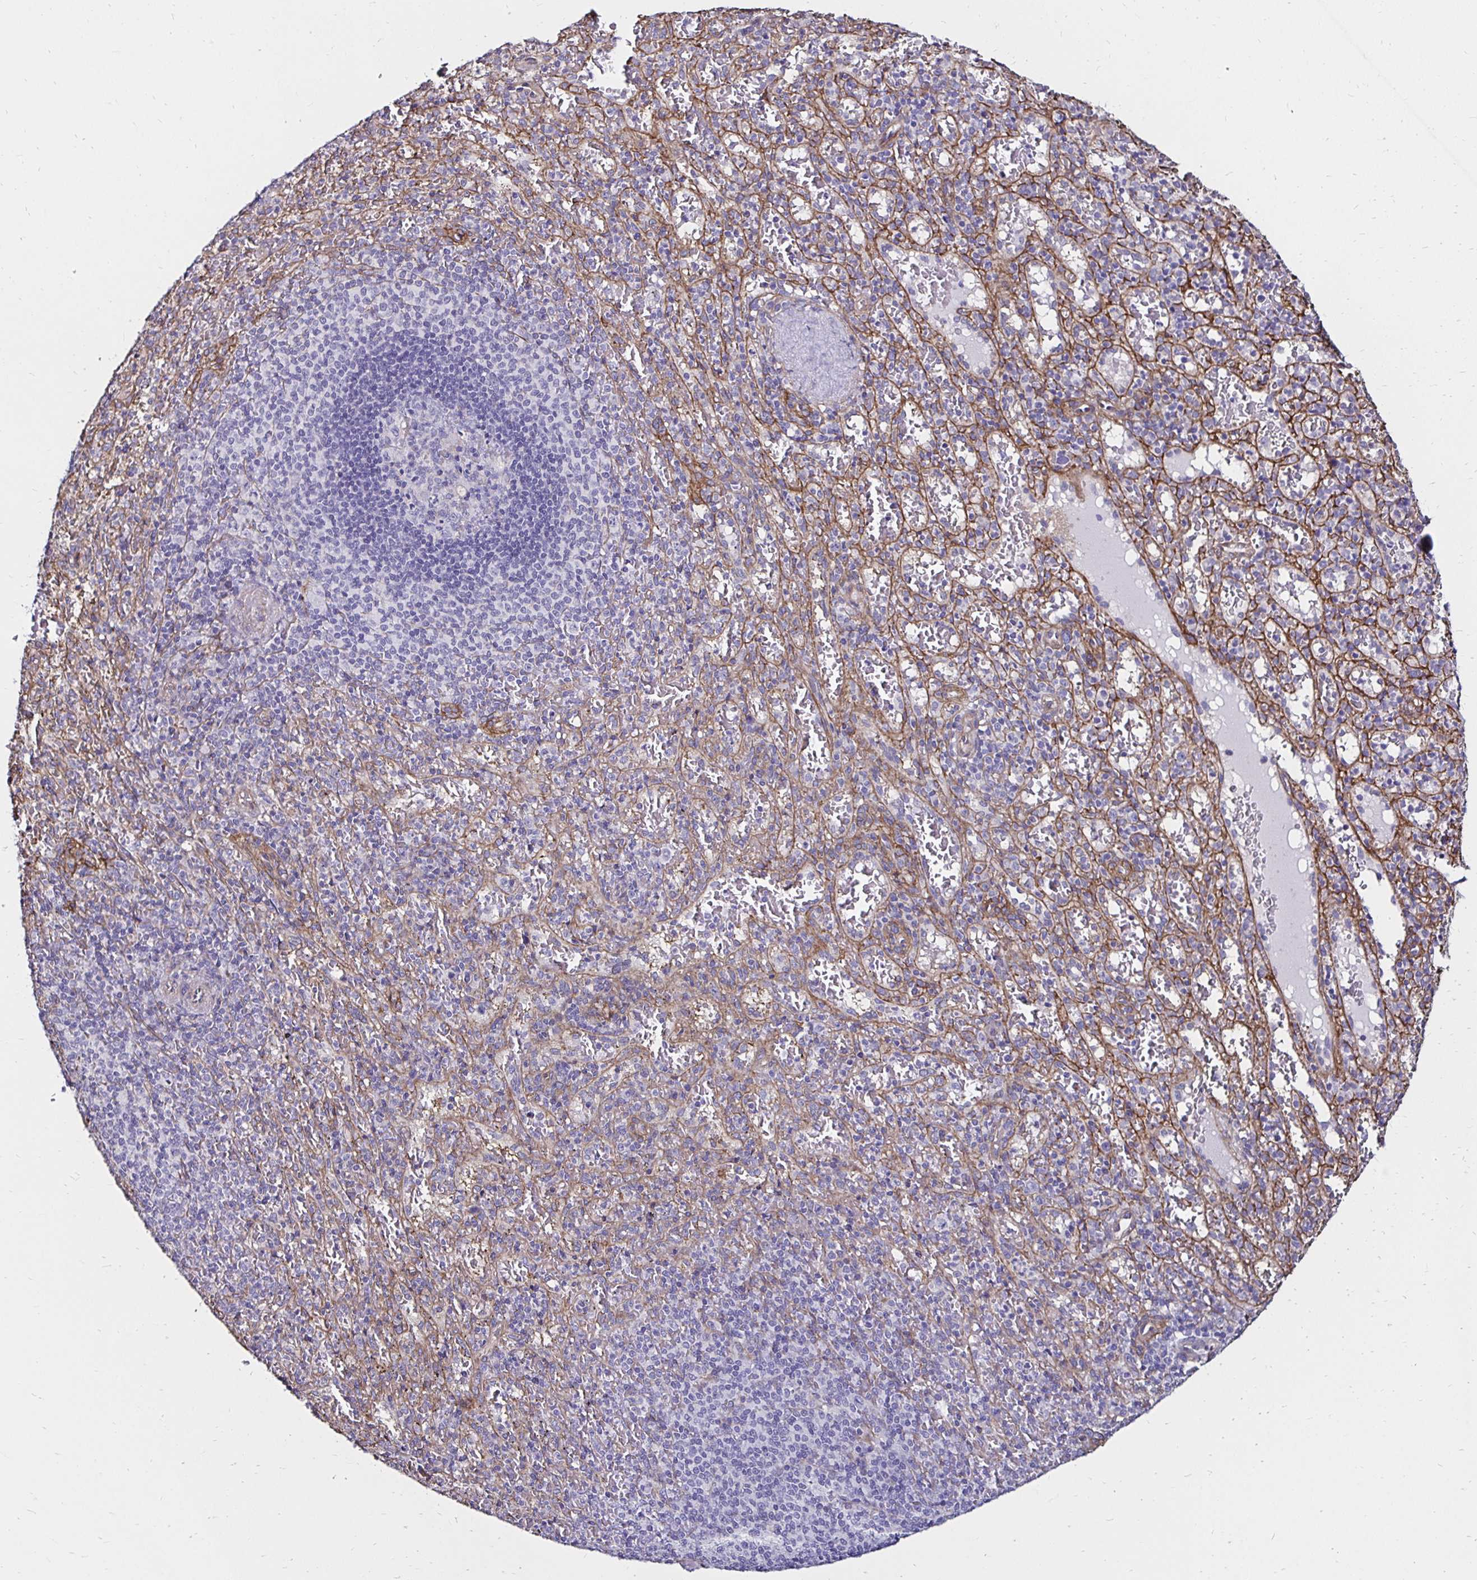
{"staining": {"intensity": "negative", "quantity": "none", "location": "none"}, "tissue": "spleen", "cell_type": "Cells in red pulp", "image_type": "normal", "snomed": [{"axis": "morphology", "description": "Normal tissue, NOS"}, {"axis": "topography", "description": "Spleen"}], "caption": "High power microscopy micrograph of an immunohistochemistry micrograph of unremarkable spleen, revealing no significant staining in cells in red pulp. (Brightfield microscopy of DAB immunohistochemistry at high magnification).", "gene": "ITGB1", "patient": {"sex": "male", "age": 57}}